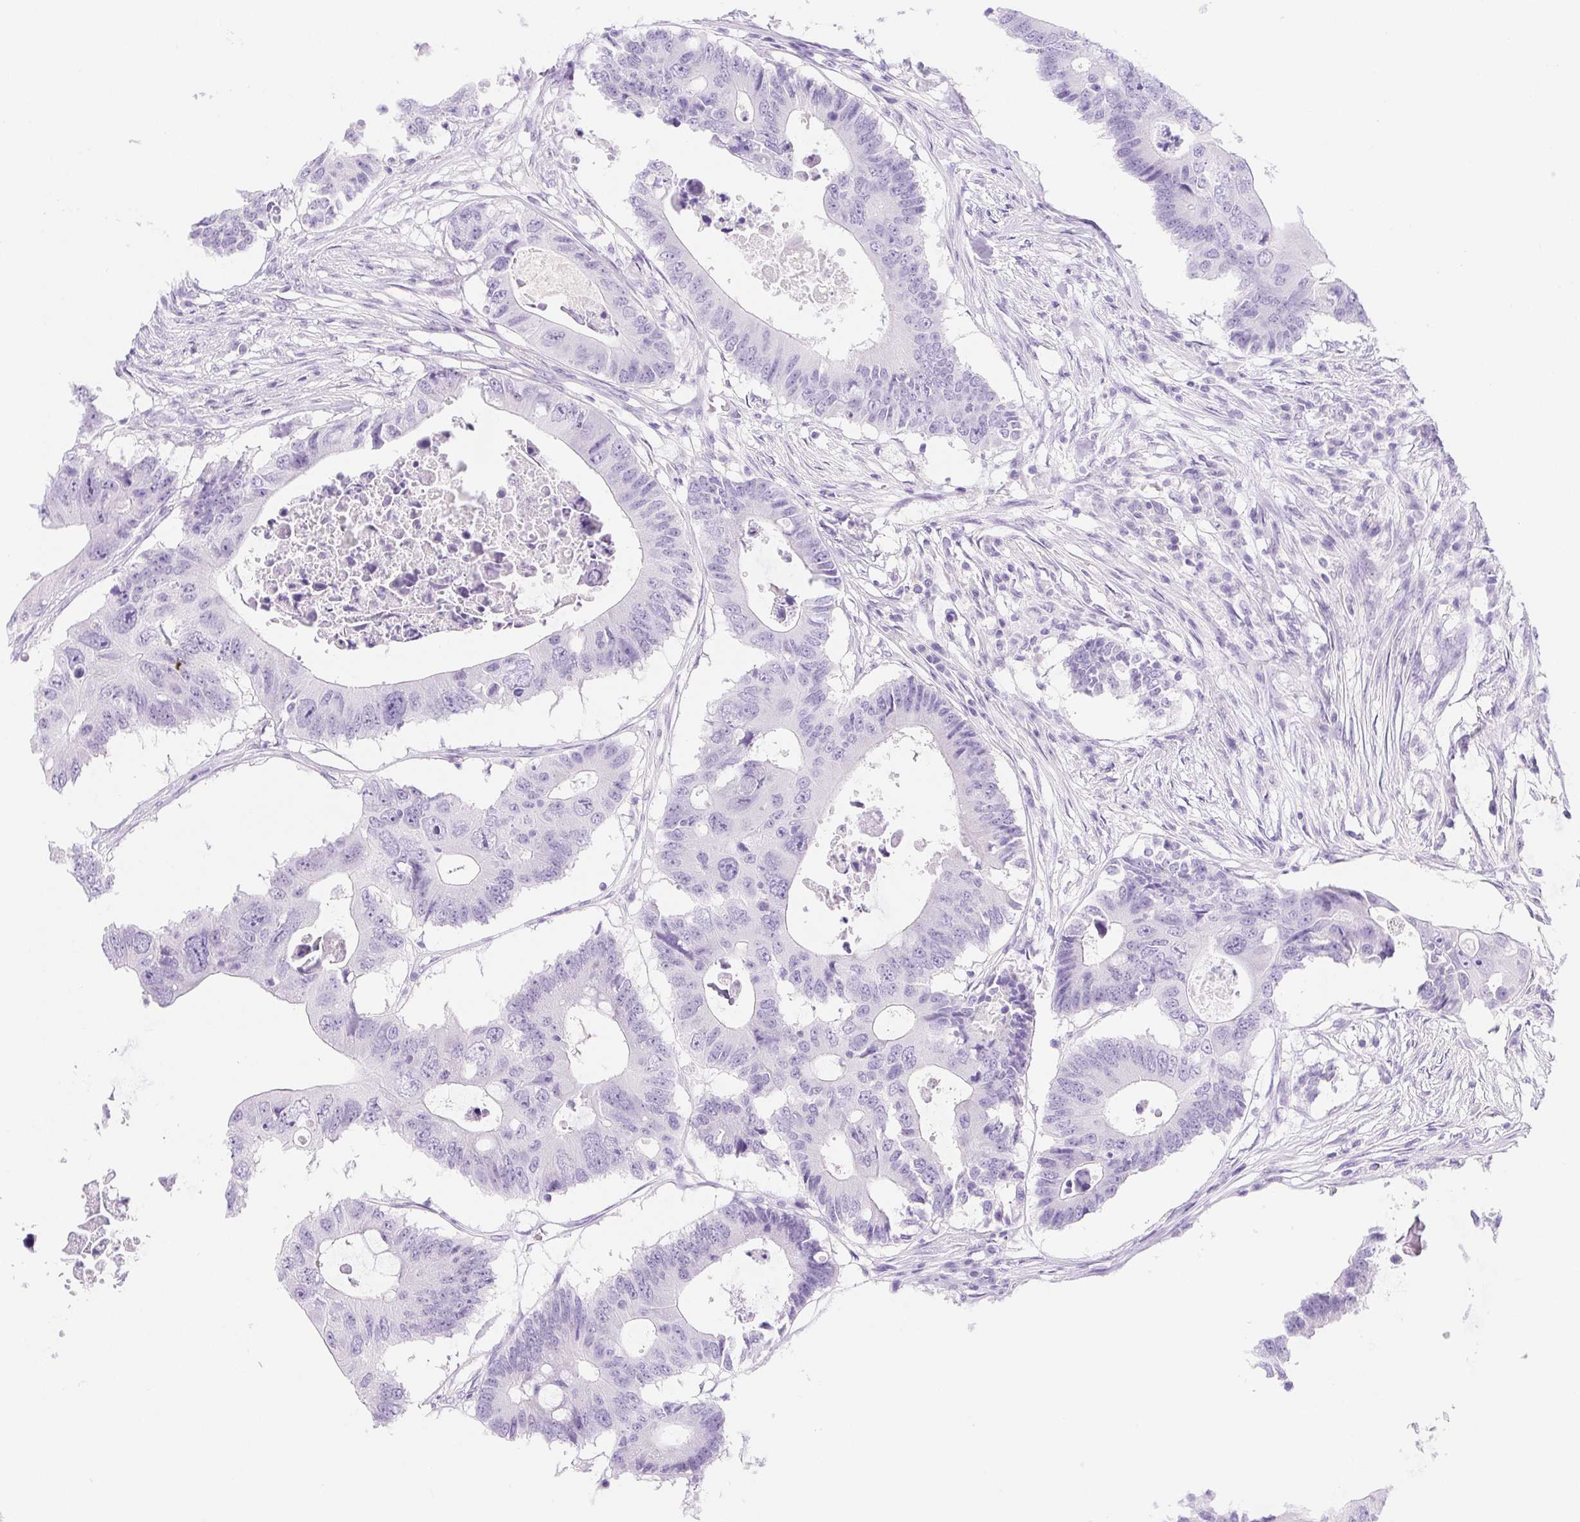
{"staining": {"intensity": "negative", "quantity": "none", "location": "none"}, "tissue": "colorectal cancer", "cell_type": "Tumor cells", "image_type": "cancer", "snomed": [{"axis": "morphology", "description": "Adenocarcinoma, NOS"}, {"axis": "topography", "description": "Colon"}], "caption": "The histopathology image reveals no significant staining in tumor cells of colorectal cancer.", "gene": "DYNC2LI1", "patient": {"sex": "male", "age": 71}}